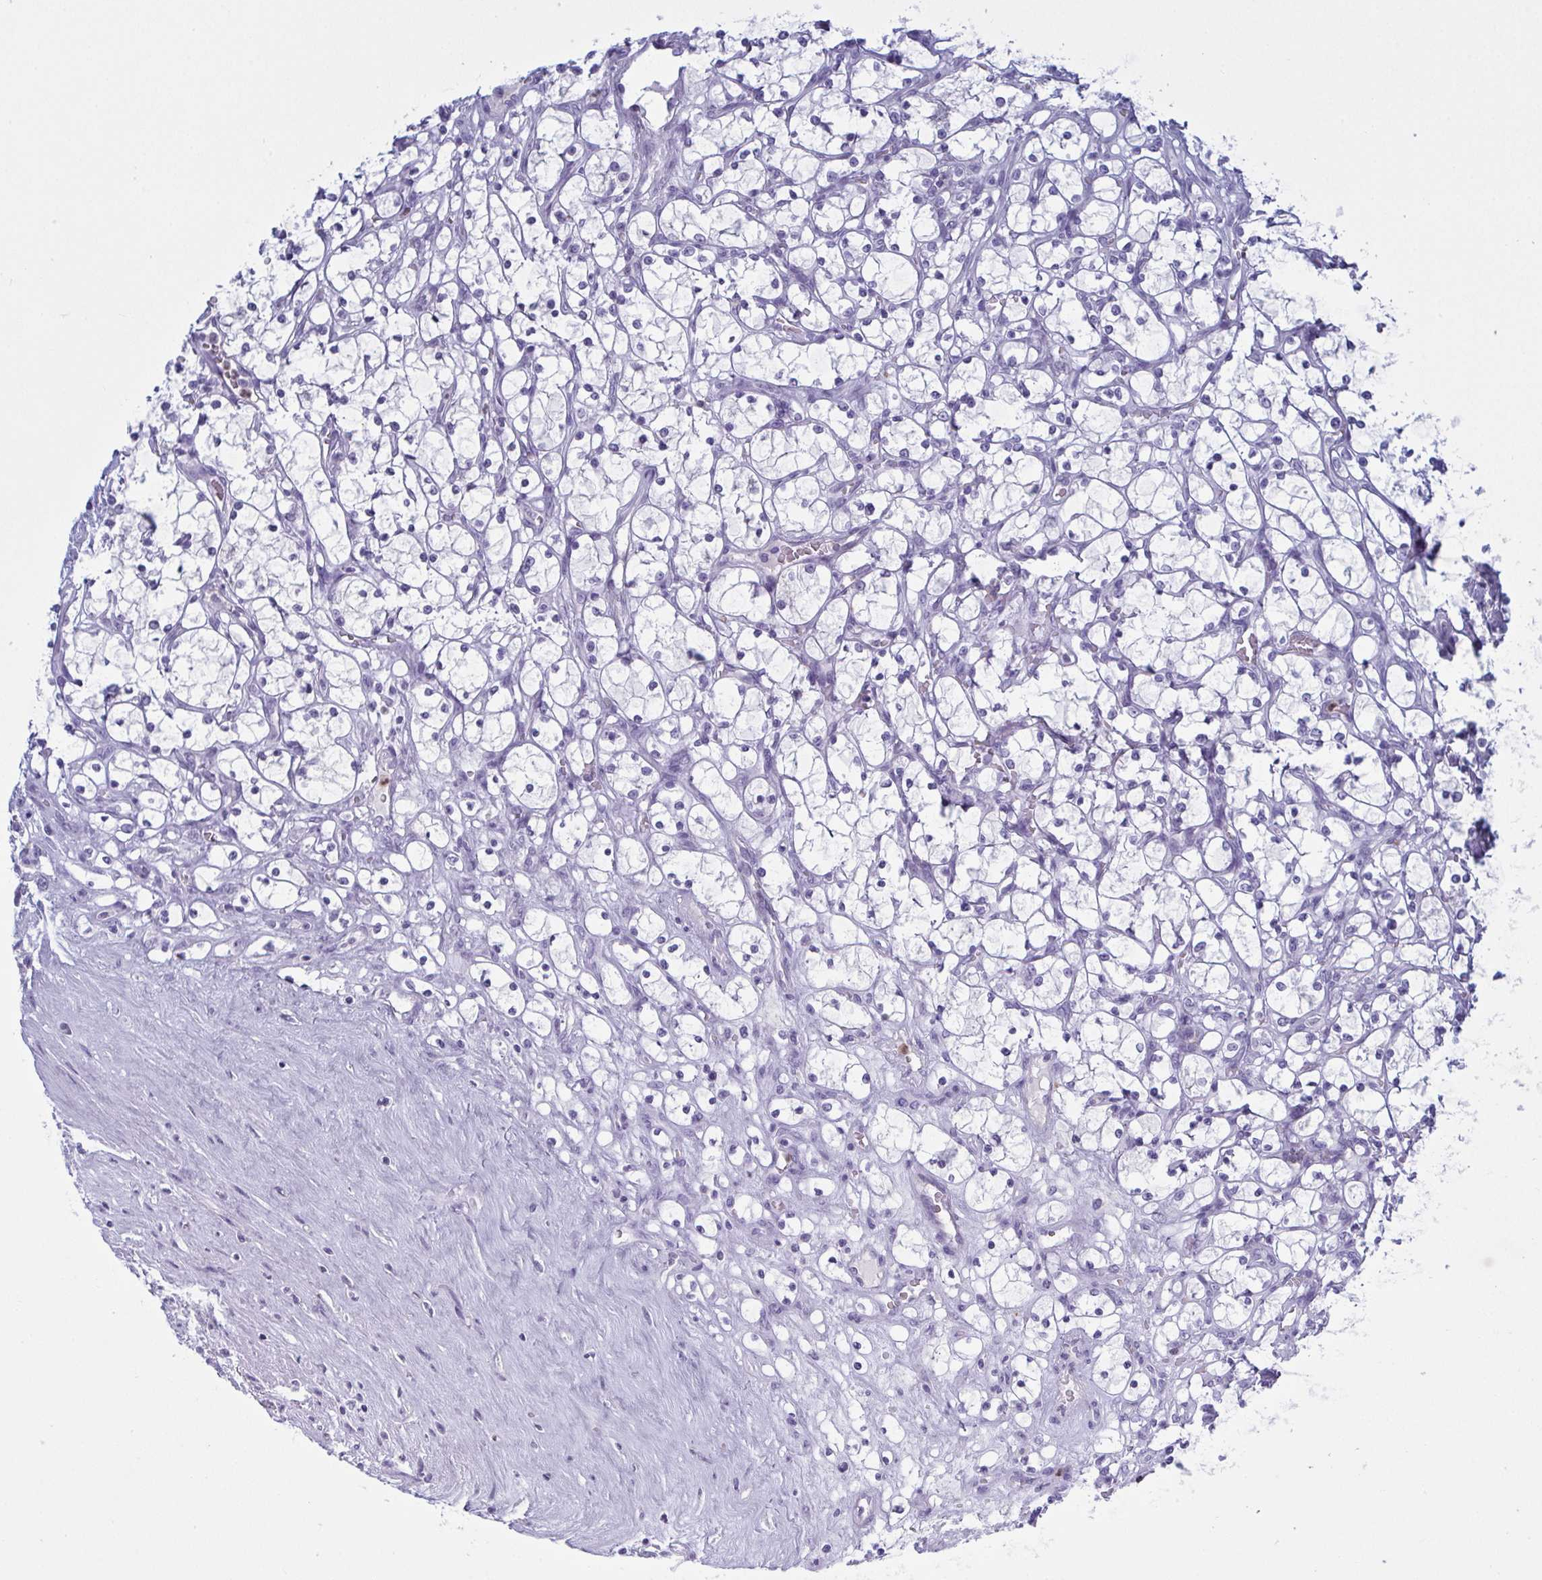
{"staining": {"intensity": "negative", "quantity": "none", "location": "none"}, "tissue": "renal cancer", "cell_type": "Tumor cells", "image_type": "cancer", "snomed": [{"axis": "morphology", "description": "Adenocarcinoma, NOS"}, {"axis": "topography", "description": "Kidney"}], "caption": "The IHC micrograph has no significant staining in tumor cells of adenocarcinoma (renal) tissue.", "gene": "SERPINB10", "patient": {"sex": "female", "age": 69}}